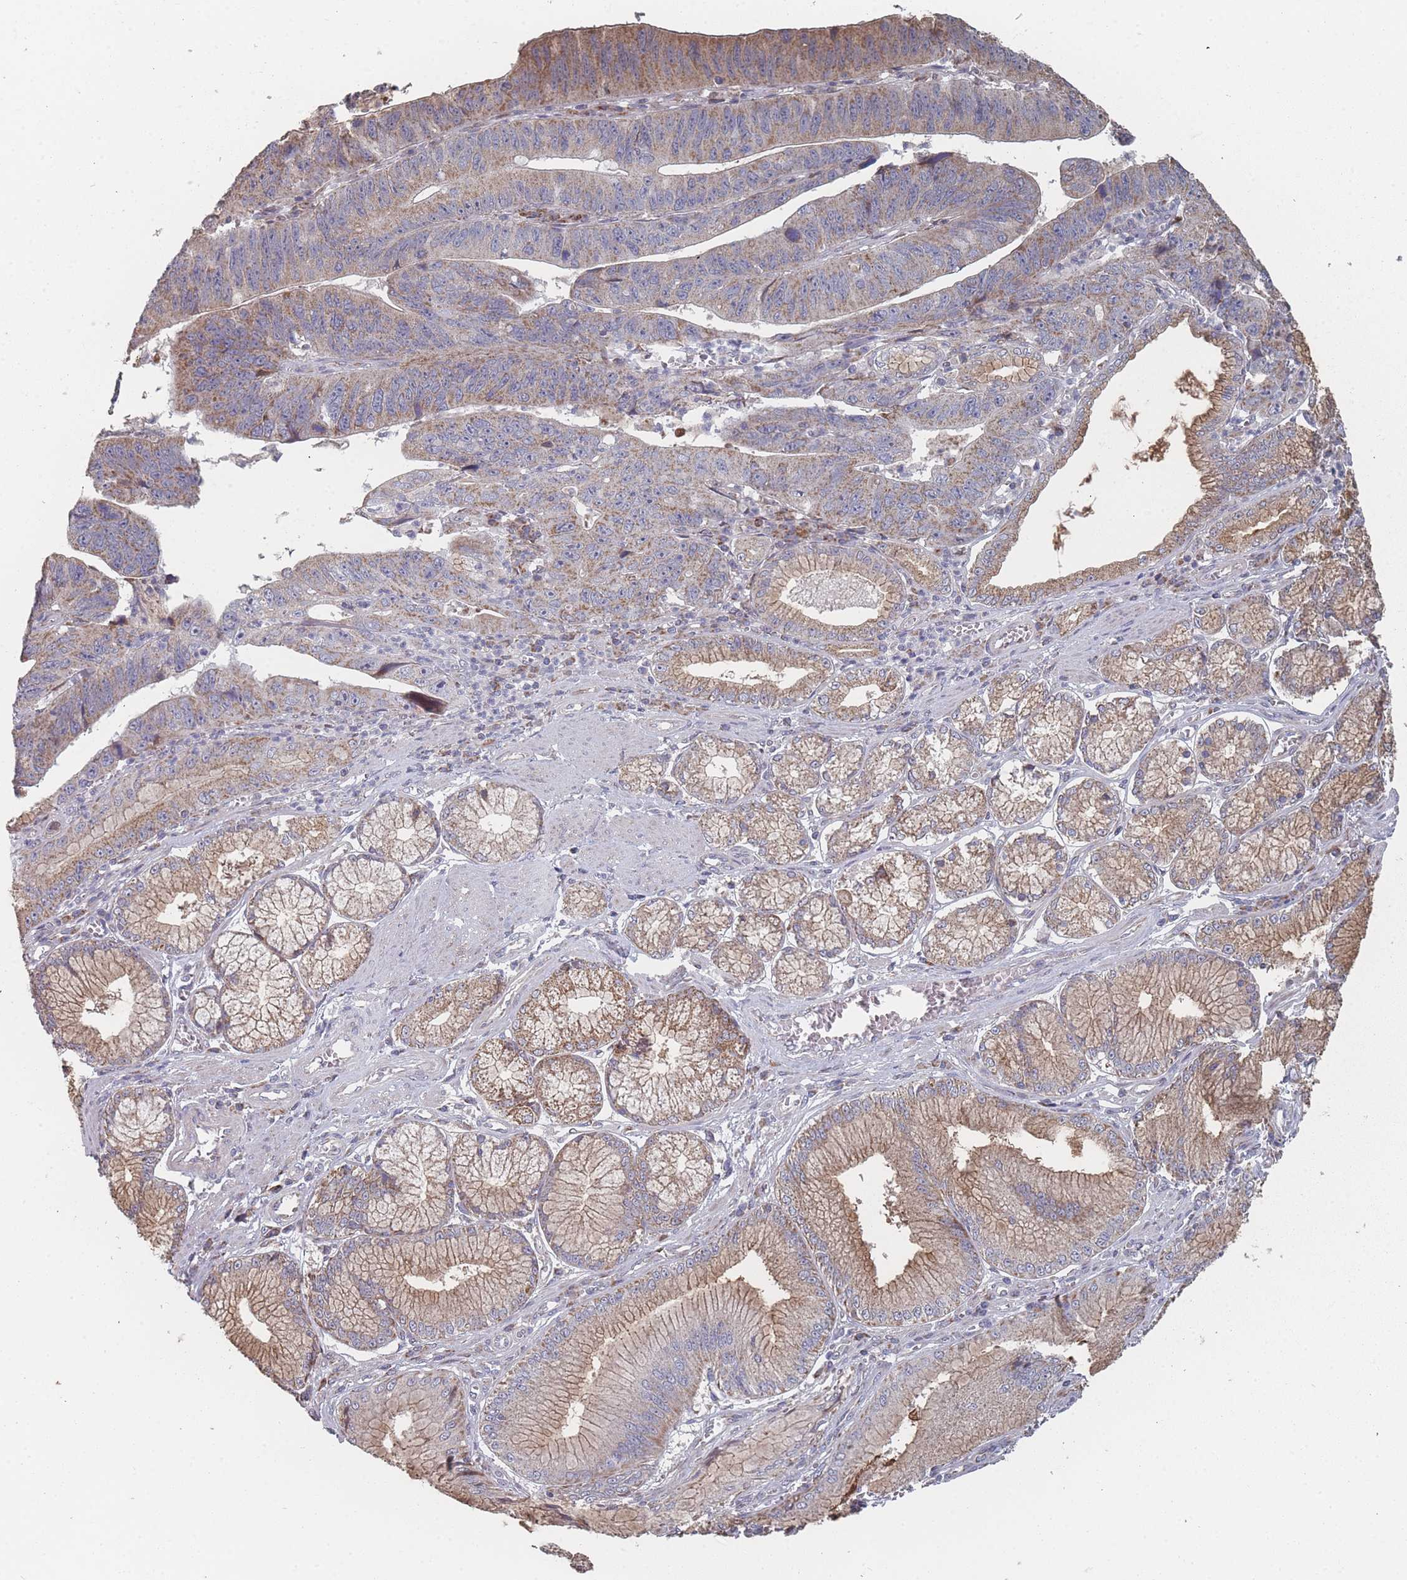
{"staining": {"intensity": "moderate", "quantity": "25%-75%", "location": "cytoplasmic/membranous"}, "tissue": "stomach cancer", "cell_type": "Tumor cells", "image_type": "cancer", "snomed": [{"axis": "morphology", "description": "Adenocarcinoma, NOS"}, {"axis": "topography", "description": "Stomach"}], "caption": "Immunohistochemistry (IHC) photomicrograph of neoplastic tissue: human adenocarcinoma (stomach) stained using IHC reveals medium levels of moderate protein expression localized specifically in the cytoplasmic/membranous of tumor cells, appearing as a cytoplasmic/membranous brown color.", "gene": "PSMB3", "patient": {"sex": "male", "age": 59}}